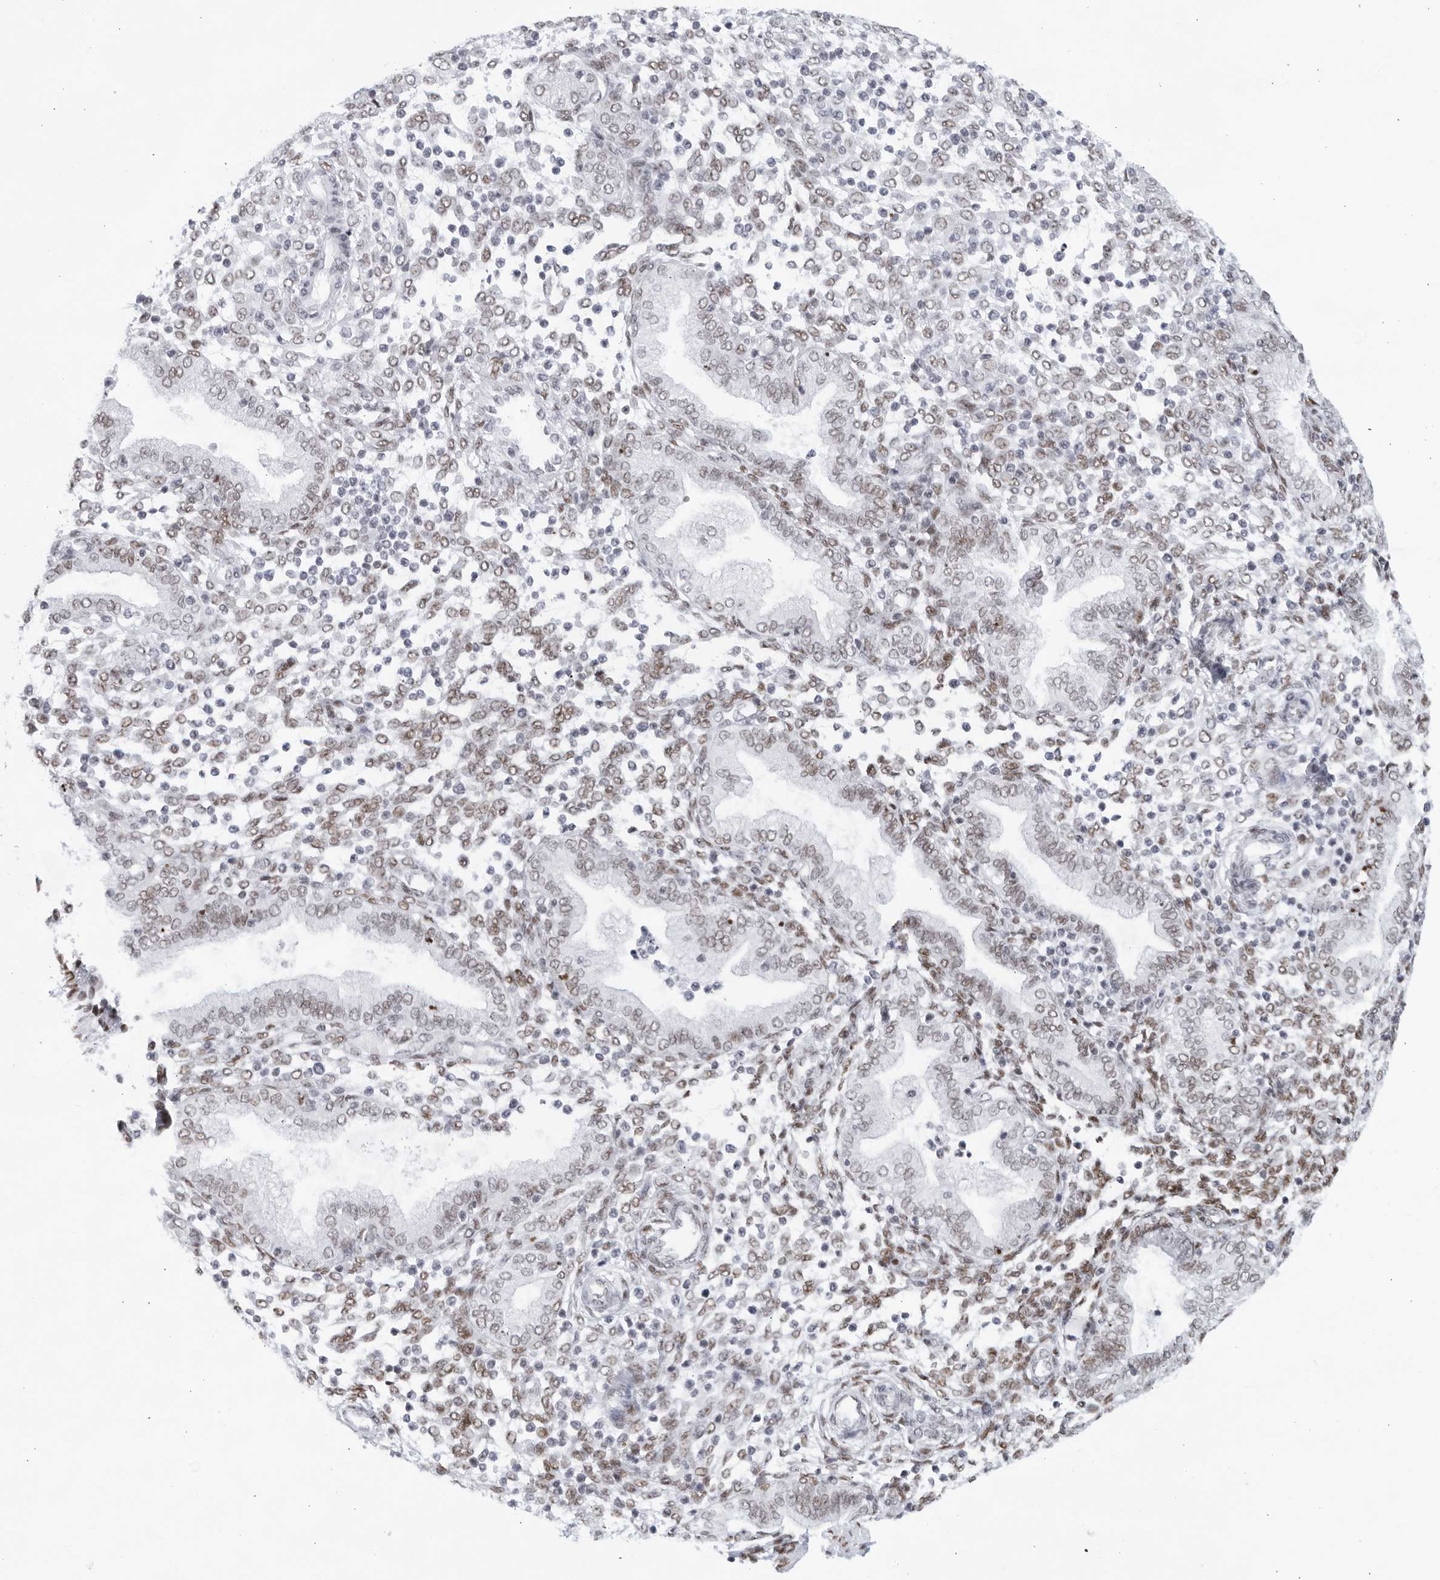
{"staining": {"intensity": "moderate", "quantity": "25%-75%", "location": "nuclear"}, "tissue": "endometrium", "cell_type": "Cells in endometrial stroma", "image_type": "normal", "snomed": [{"axis": "morphology", "description": "Normal tissue, NOS"}, {"axis": "topography", "description": "Endometrium"}], "caption": "Moderate nuclear positivity for a protein is seen in about 25%-75% of cells in endometrial stroma of benign endometrium using immunohistochemistry.", "gene": "HP1BP3", "patient": {"sex": "female", "age": 53}}